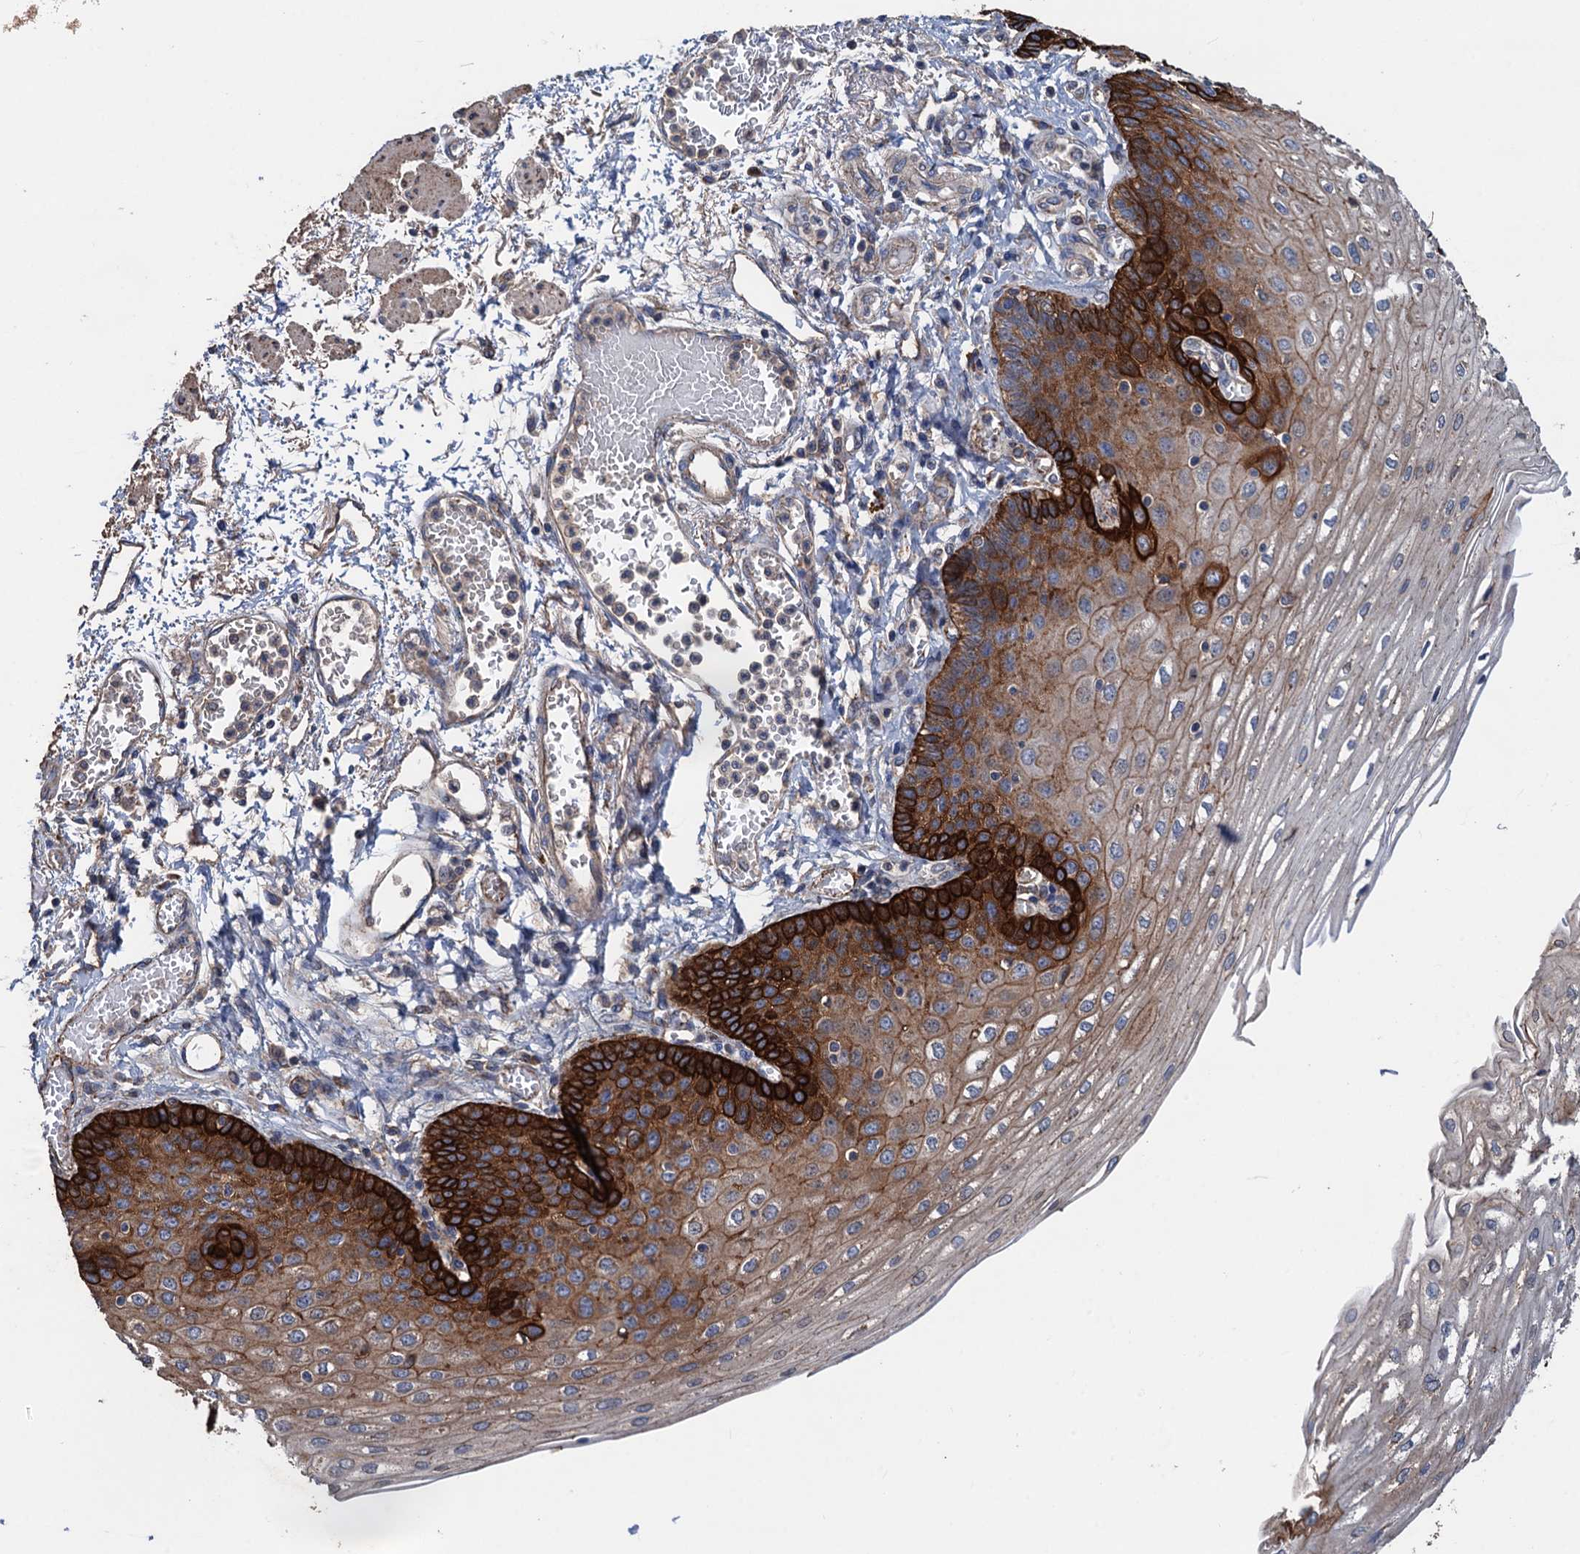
{"staining": {"intensity": "strong", "quantity": ">75%", "location": "cytoplasmic/membranous"}, "tissue": "esophagus", "cell_type": "Squamous epithelial cells", "image_type": "normal", "snomed": [{"axis": "morphology", "description": "Normal tissue, NOS"}, {"axis": "topography", "description": "Esophagus"}], "caption": "Strong cytoplasmic/membranous positivity for a protein is appreciated in about >75% of squamous epithelial cells of unremarkable esophagus using immunohistochemistry.", "gene": "DGLUCY", "patient": {"sex": "male", "age": 81}}